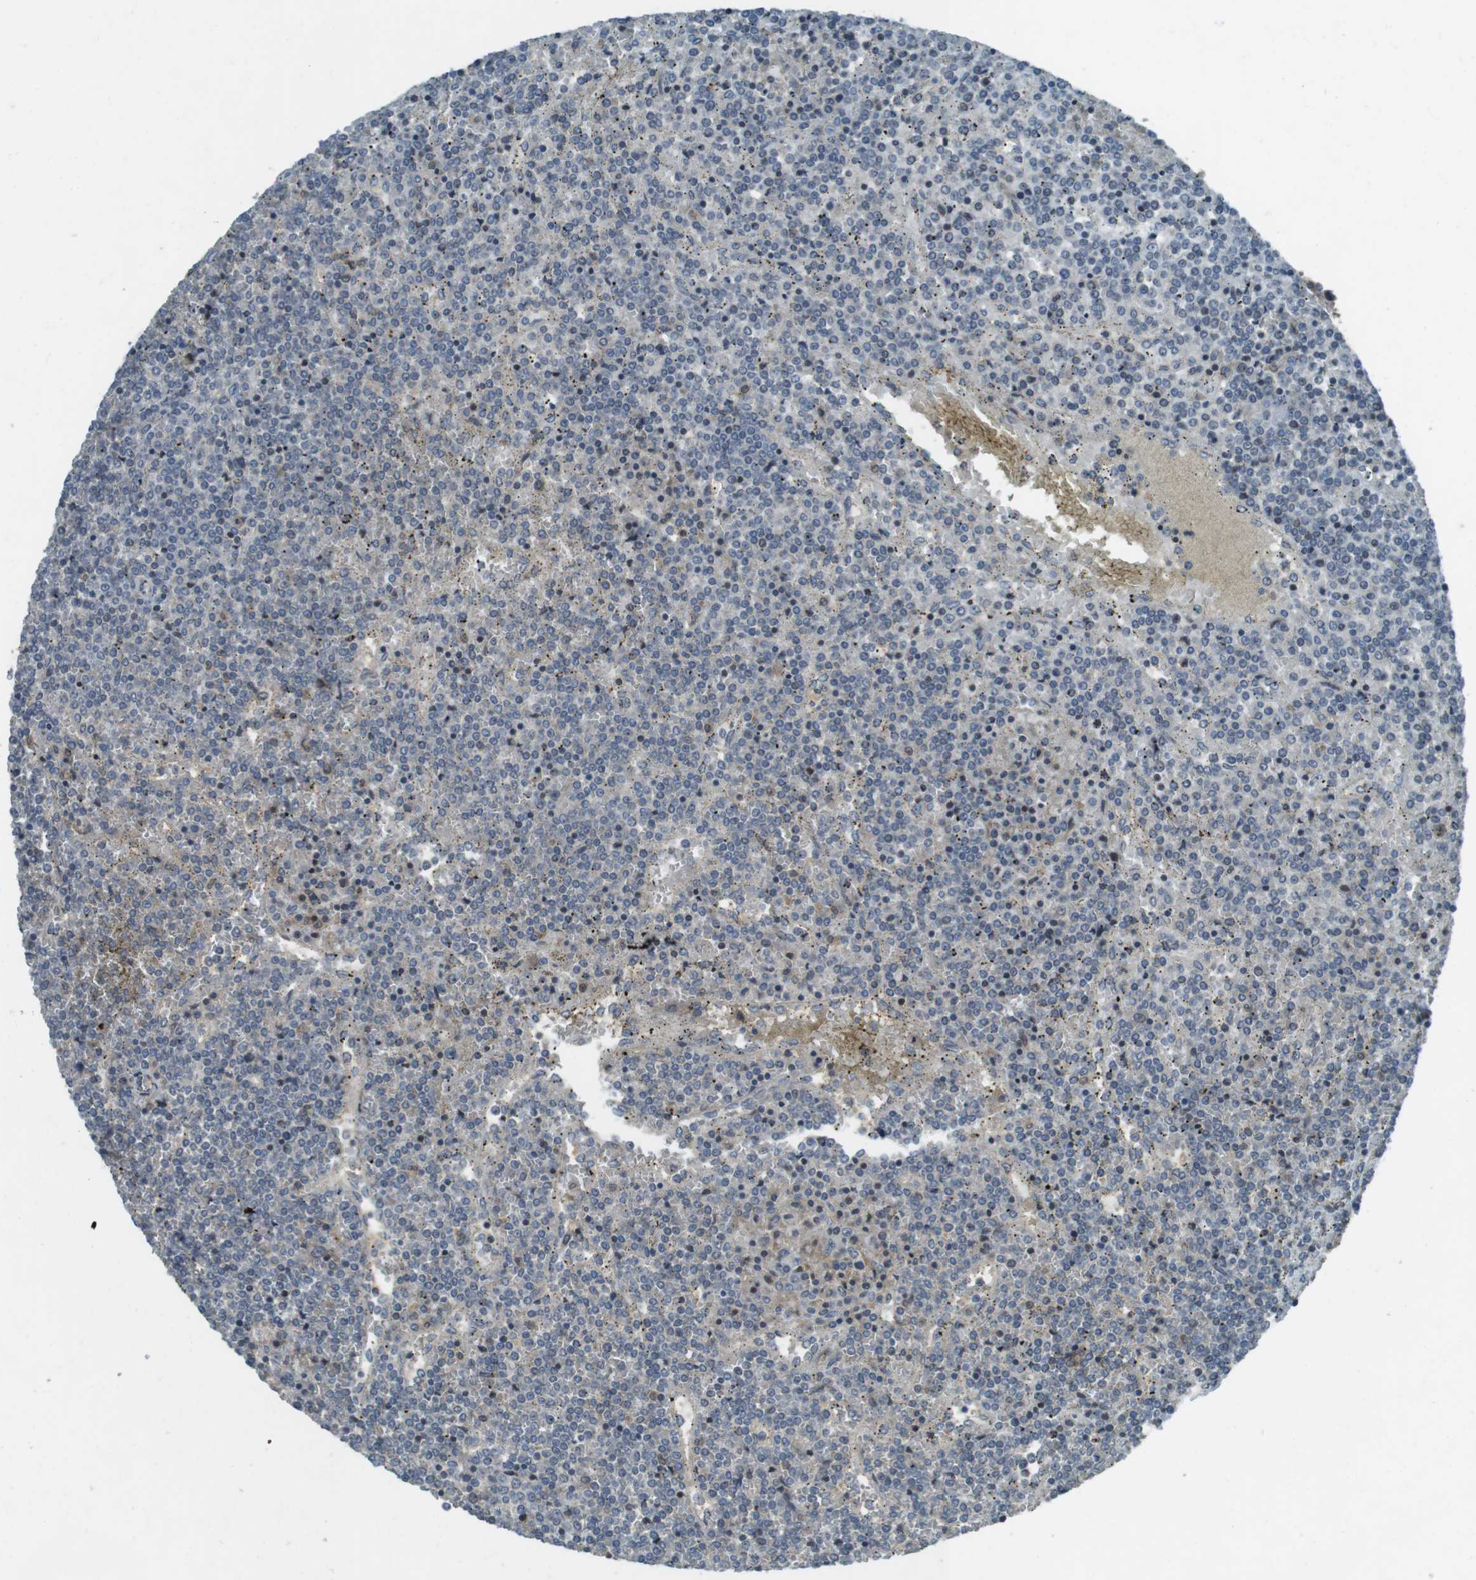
{"staining": {"intensity": "negative", "quantity": "none", "location": "none"}, "tissue": "lymphoma", "cell_type": "Tumor cells", "image_type": "cancer", "snomed": [{"axis": "morphology", "description": "Malignant lymphoma, non-Hodgkin's type, Low grade"}, {"axis": "topography", "description": "Spleen"}], "caption": "Immunohistochemistry of human lymphoma reveals no positivity in tumor cells.", "gene": "ZYX", "patient": {"sex": "female", "age": 19}}